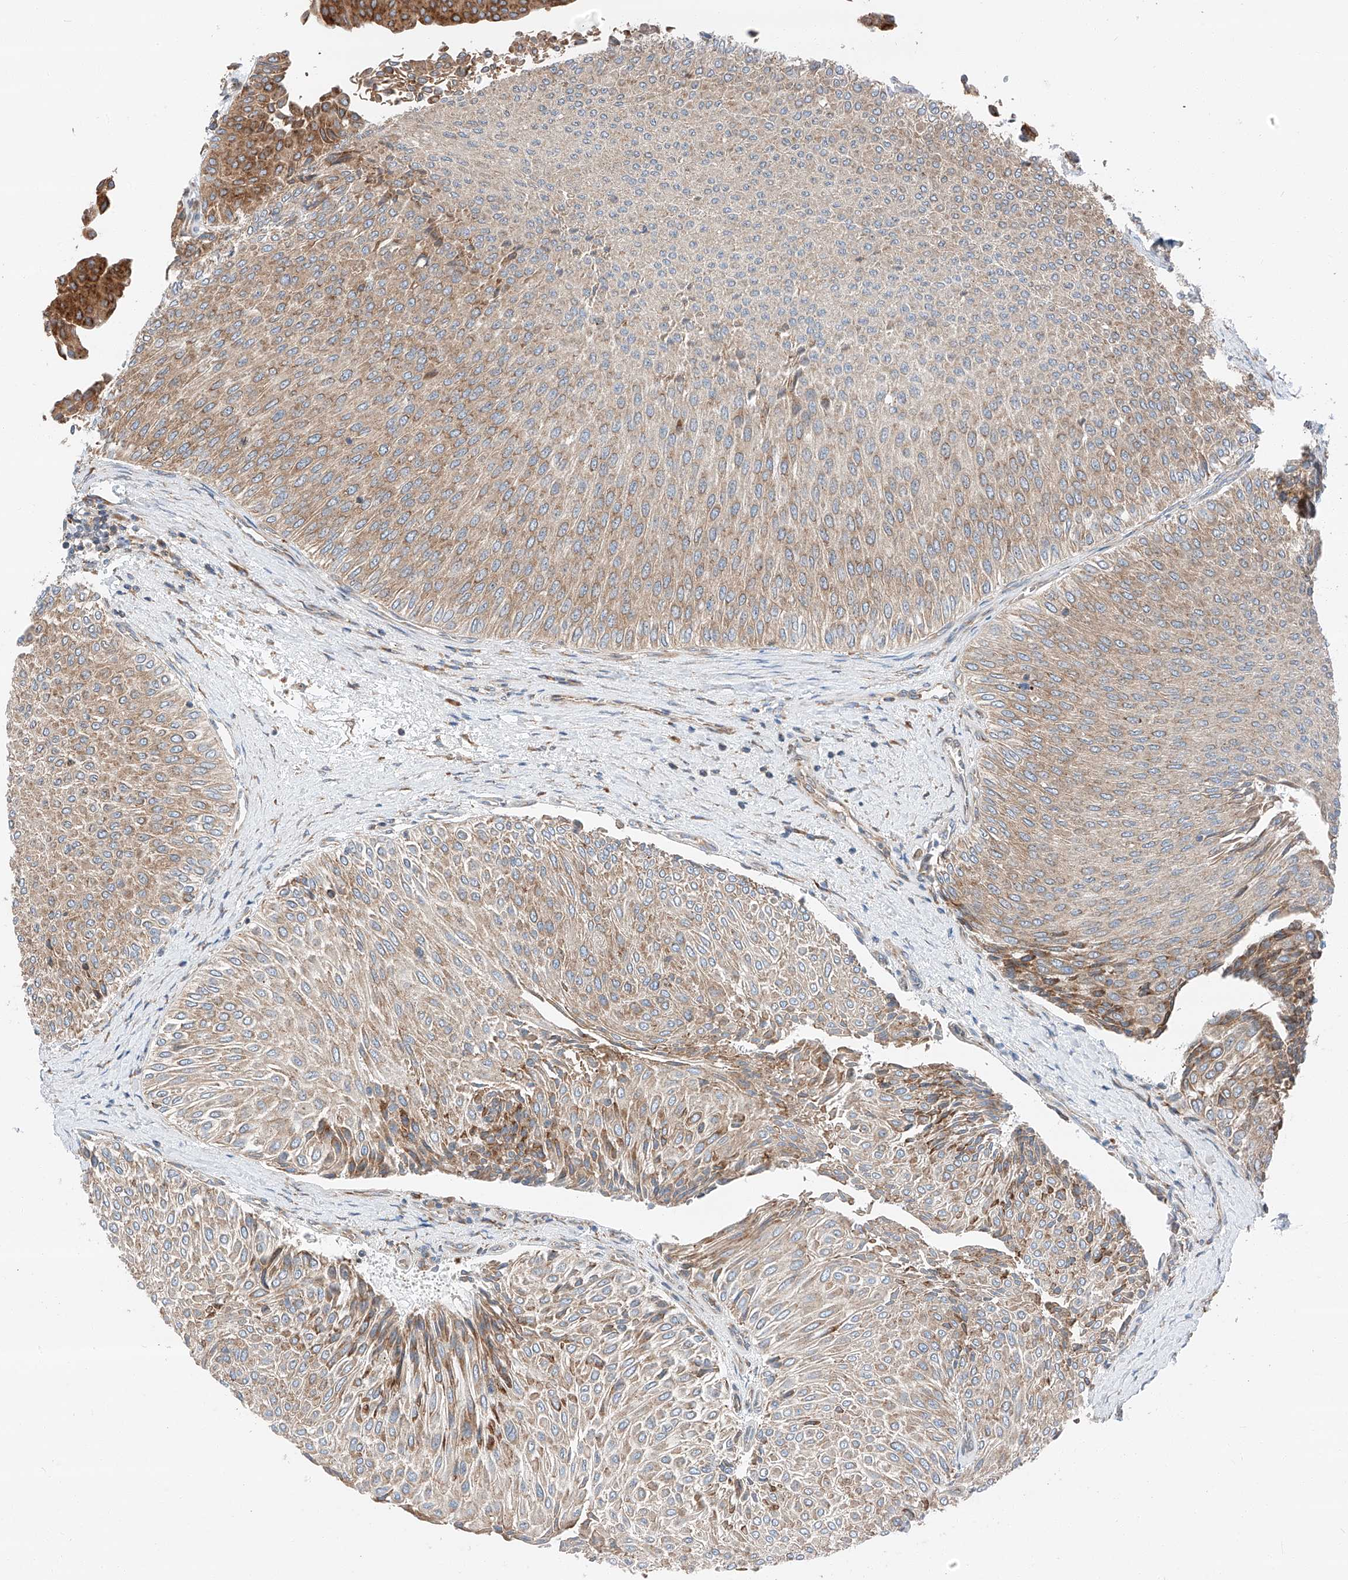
{"staining": {"intensity": "moderate", "quantity": "25%-75%", "location": "cytoplasmic/membranous"}, "tissue": "urothelial cancer", "cell_type": "Tumor cells", "image_type": "cancer", "snomed": [{"axis": "morphology", "description": "Urothelial carcinoma, Low grade"}, {"axis": "topography", "description": "Urinary bladder"}], "caption": "Moderate cytoplasmic/membranous staining is present in approximately 25%-75% of tumor cells in urothelial carcinoma (low-grade).", "gene": "ZC3H15", "patient": {"sex": "male", "age": 78}}